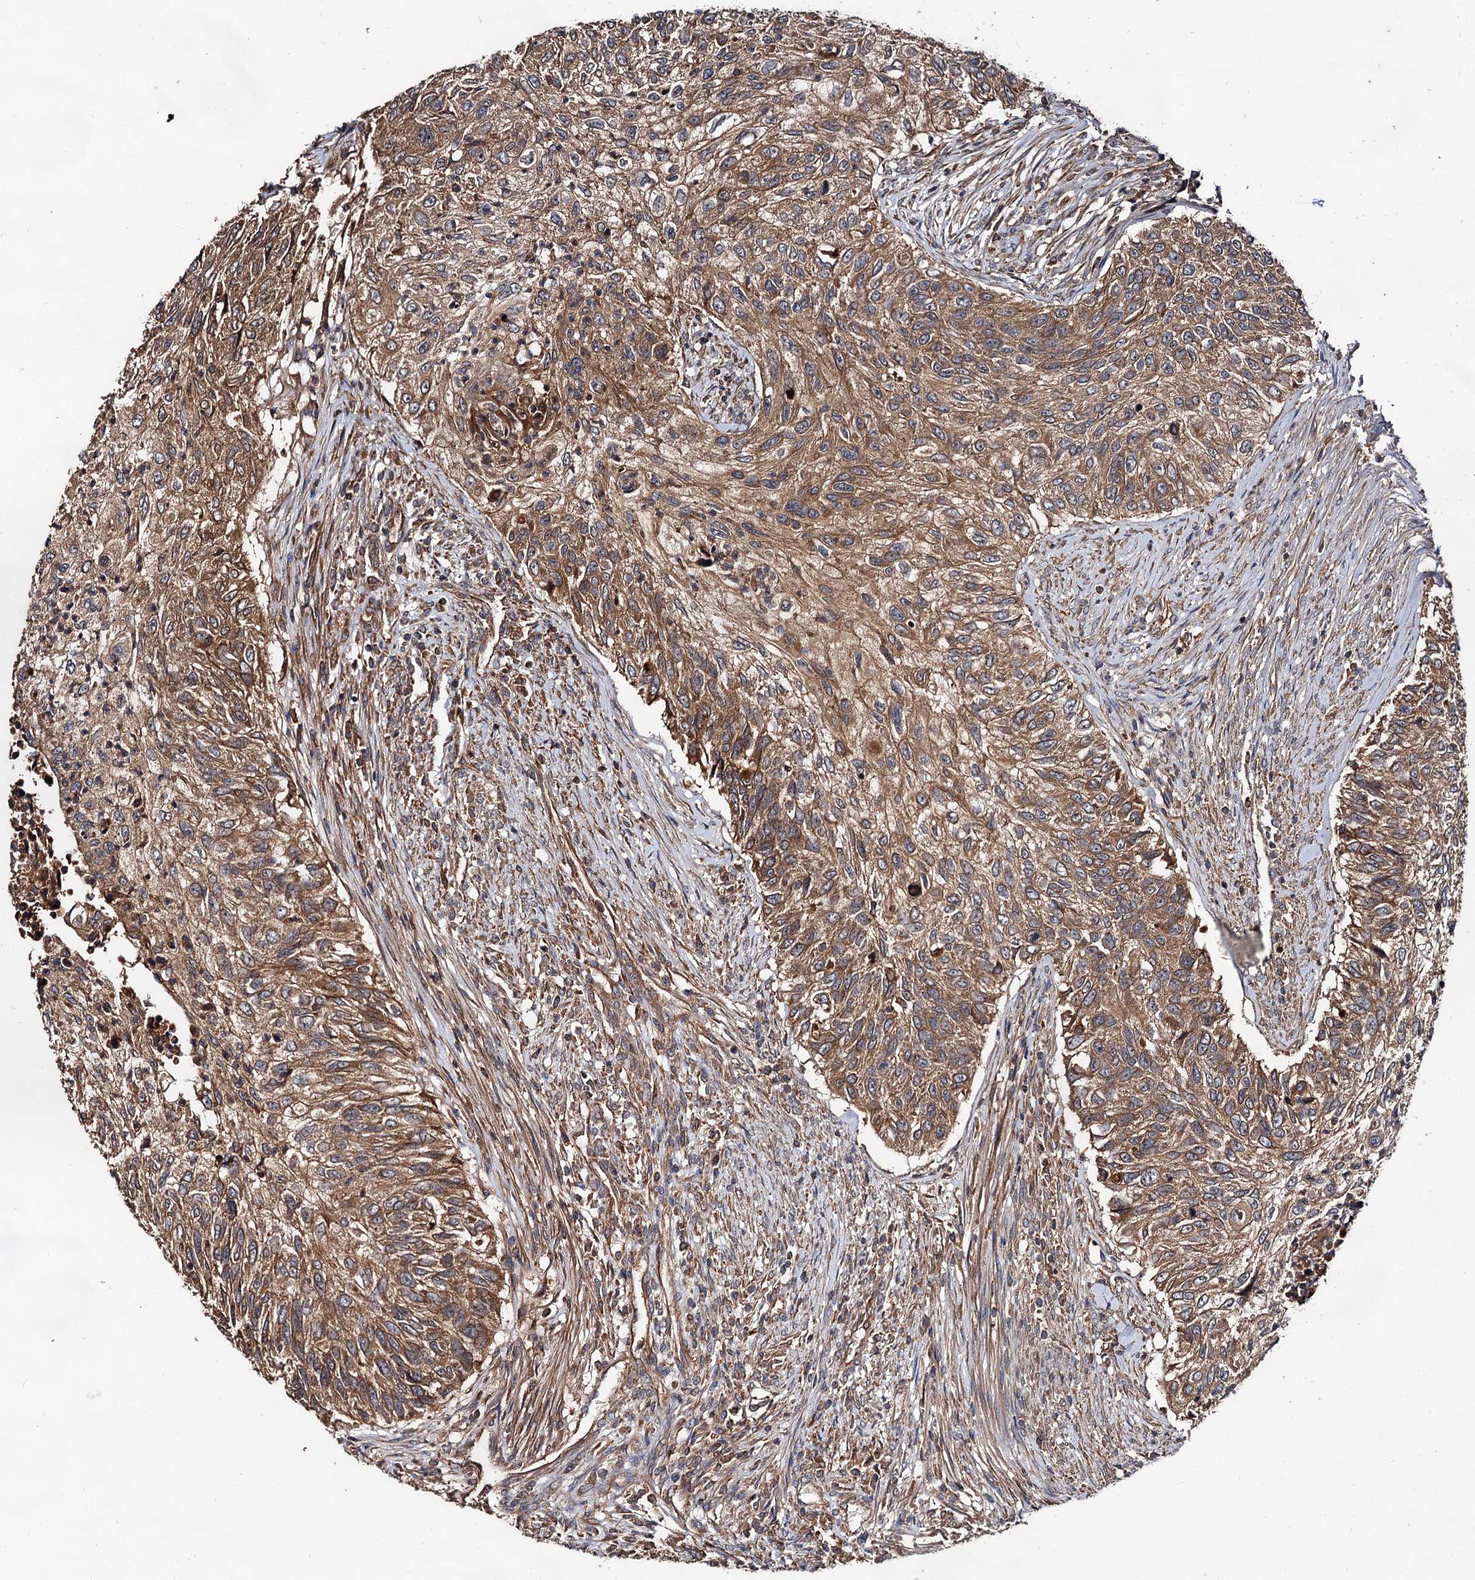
{"staining": {"intensity": "moderate", "quantity": ">75%", "location": "cytoplasmic/membranous"}, "tissue": "urothelial cancer", "cell_type": "Tumor cells", "image_type": "cancer", "snomed": [{"axis": "morphology", "description": "Urothelial carcinoma, High grade"}, {"axis": "topography", "description": "Urinary bladder"}], "caption": "This micrograph displays immunohistochemistry staining of high-grade urothelial carcinoma, with medium moderate cytoplasmic/membranous positivity in approximately >75% of tumor cells.", "gene": "TEX9", "patient": {"sex": "female", "age": 60}}